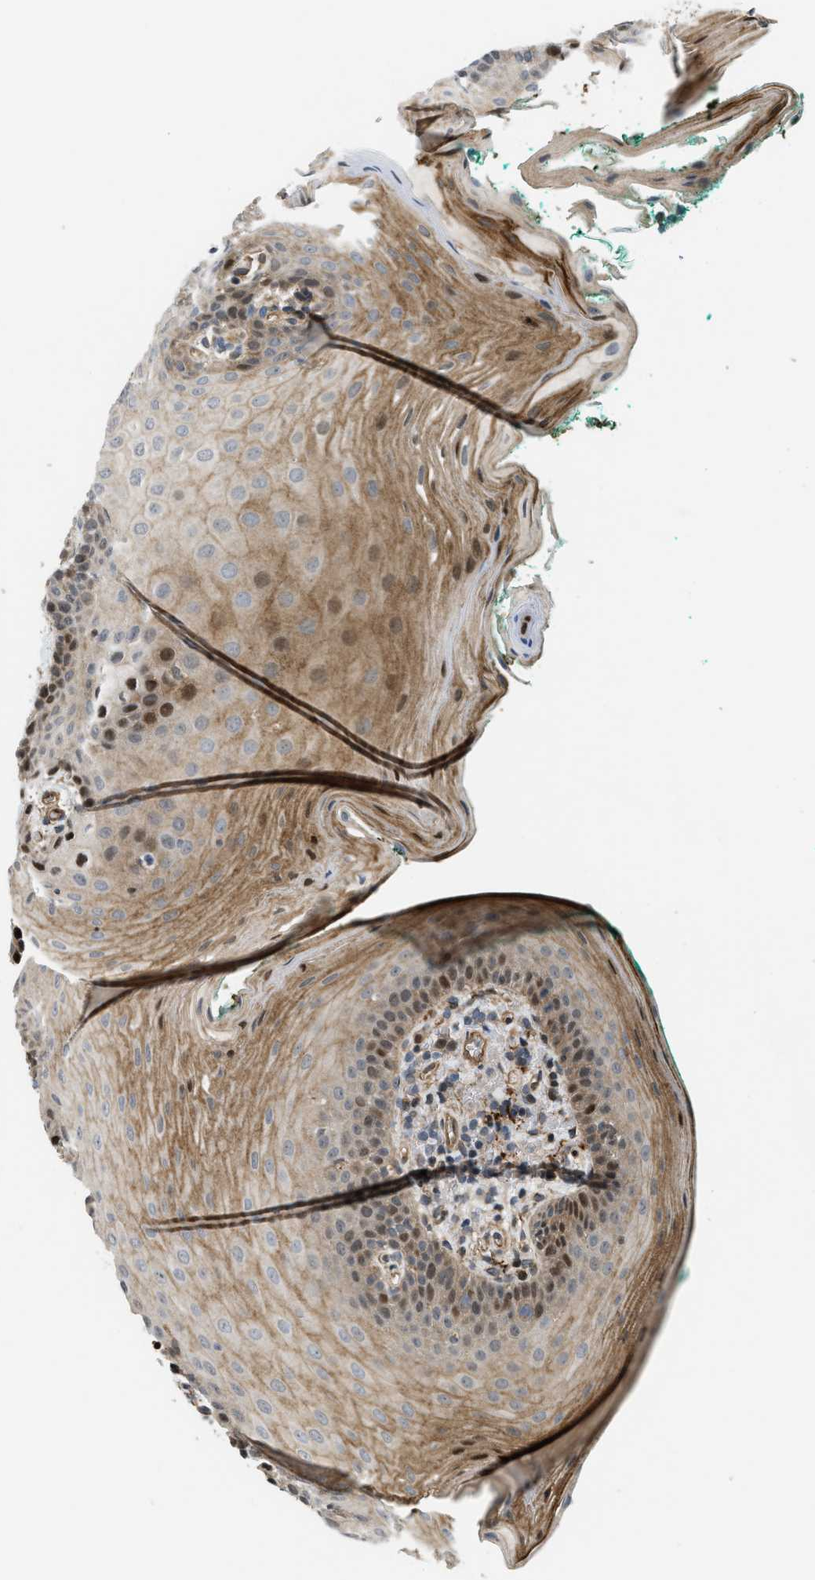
{"staining": {"intensity": "moderate", "quantity": ">75%", "location": "cytoplasmic/membranous,nuclear"}, "tissue": "oral mucosa", "cell_type": "Squamous epithelial cells", "image_type": "normal", "snomed": [{"axis": "morphology", "description": "Normal tissue, NOS"}, {"axis": "topography", "description": "Oral tissue"}], "caption": "Protein expression analysis of unremarkable human oral mucosa reveals moderate cytoplasmic/membranous,nuclear staining in approximately >75% of squamous epithelial cells. Using DAB (3,3'-diaminobenzidine) (brown) and hematoxylin (blue) stains, captured at high magnification using brightfield microscopy.", "gene": "LTA4H", "patient": {"sex": "male", "age": 58}}